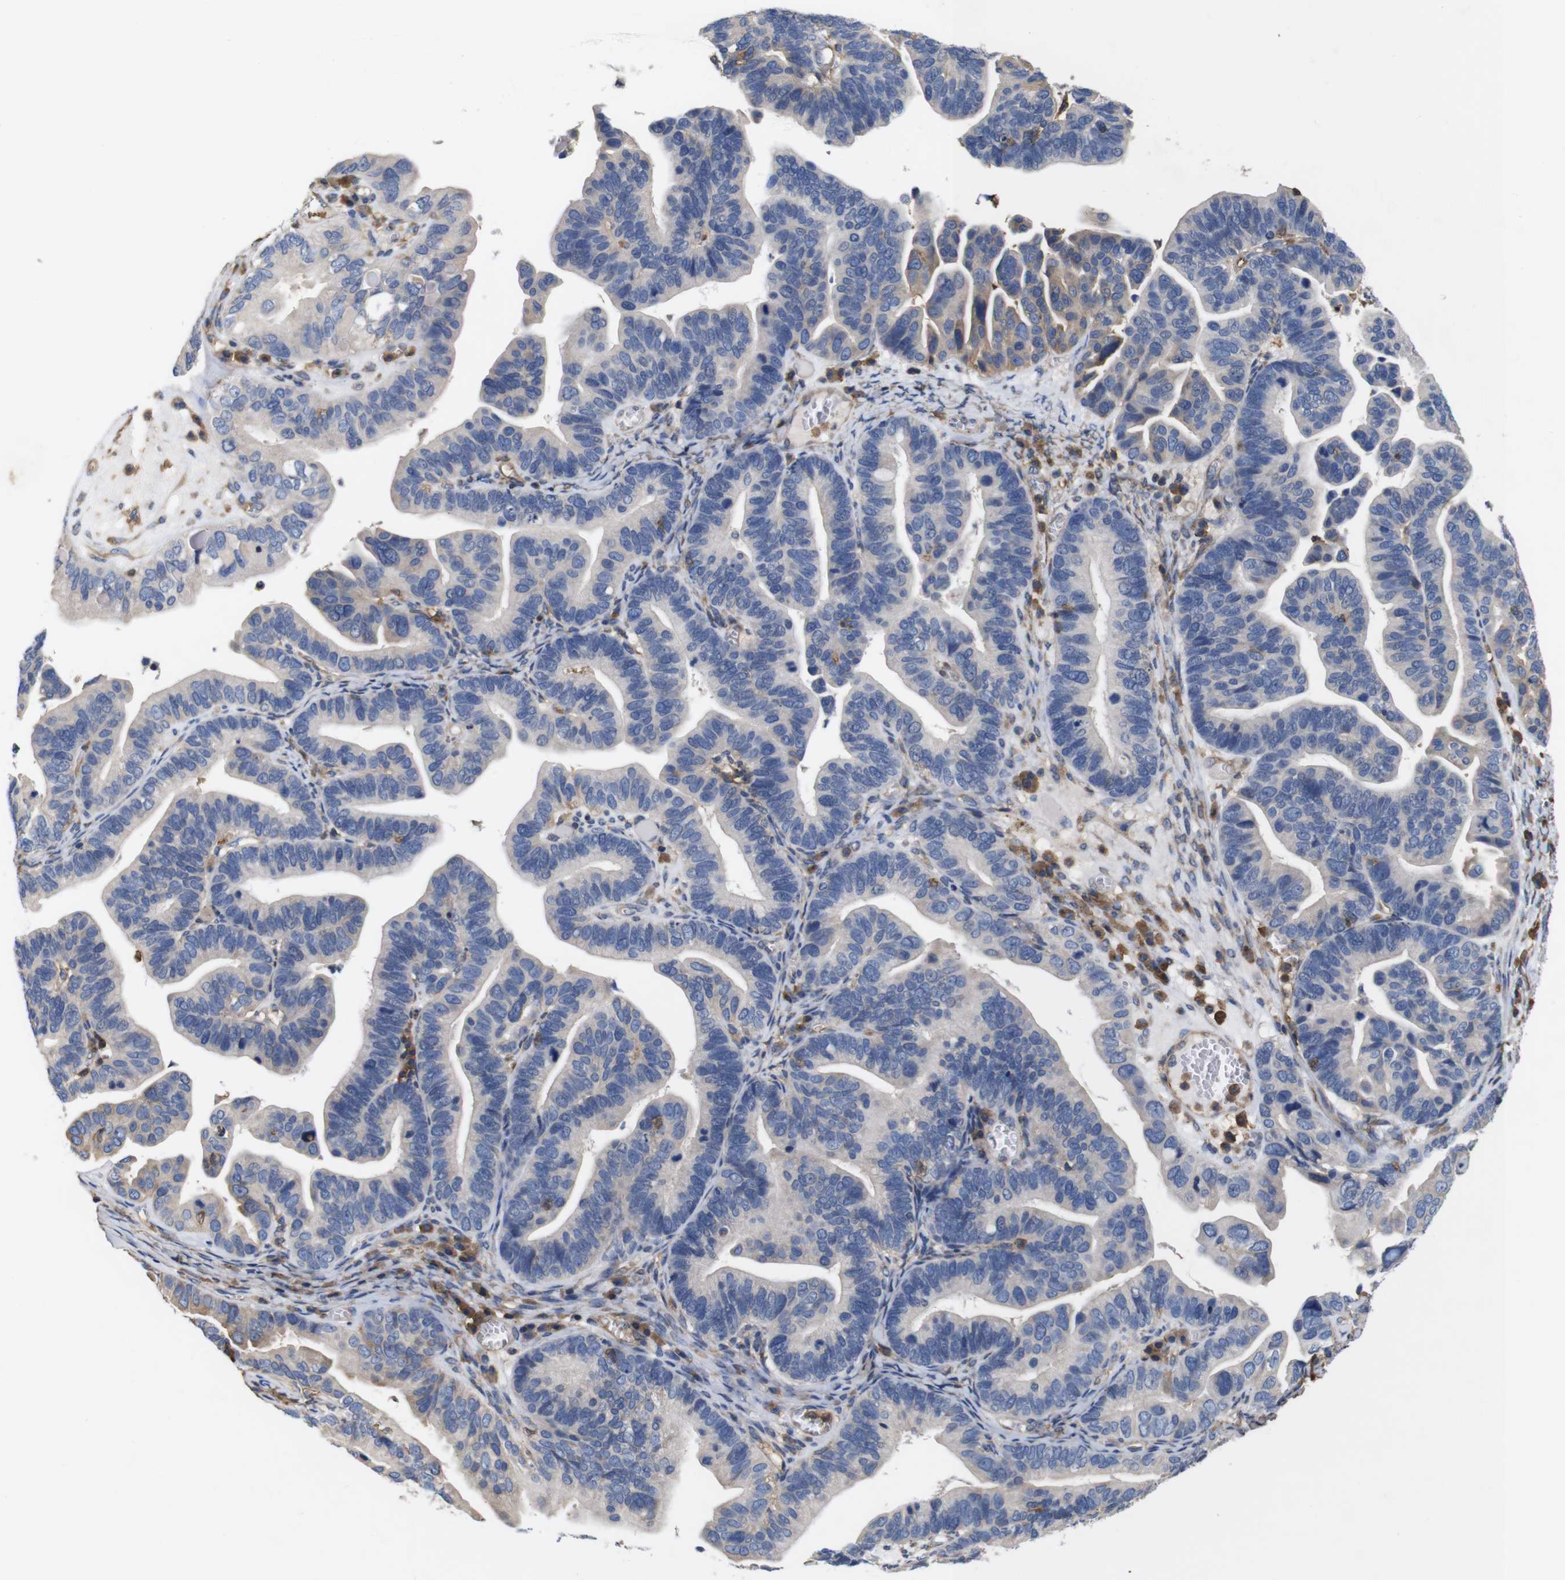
{"staining": {"intensity": "weak", "quantity": "25%-75%", "location": "cytoplasmic/membranous"}, "tissue": "ovarian cancer", "cell_type": "Tumor cells", "image_type": "cancer", "snomed": [{"axis": "morphology", "description": "Cystadenocarcinoma, serous, NOS"}, {"axis": "topography", "description": "Ovary"}], "caption": "This histopathology image displays ovarian cancer stained with IHC to label a protein in brown. The cytoplasmic/membranous of tumor cells show weak positivity for the protein. Nuclei are counter-stained blue.", "gene": "PI4KA", "patient": {"sex": "female", "age": 56}}